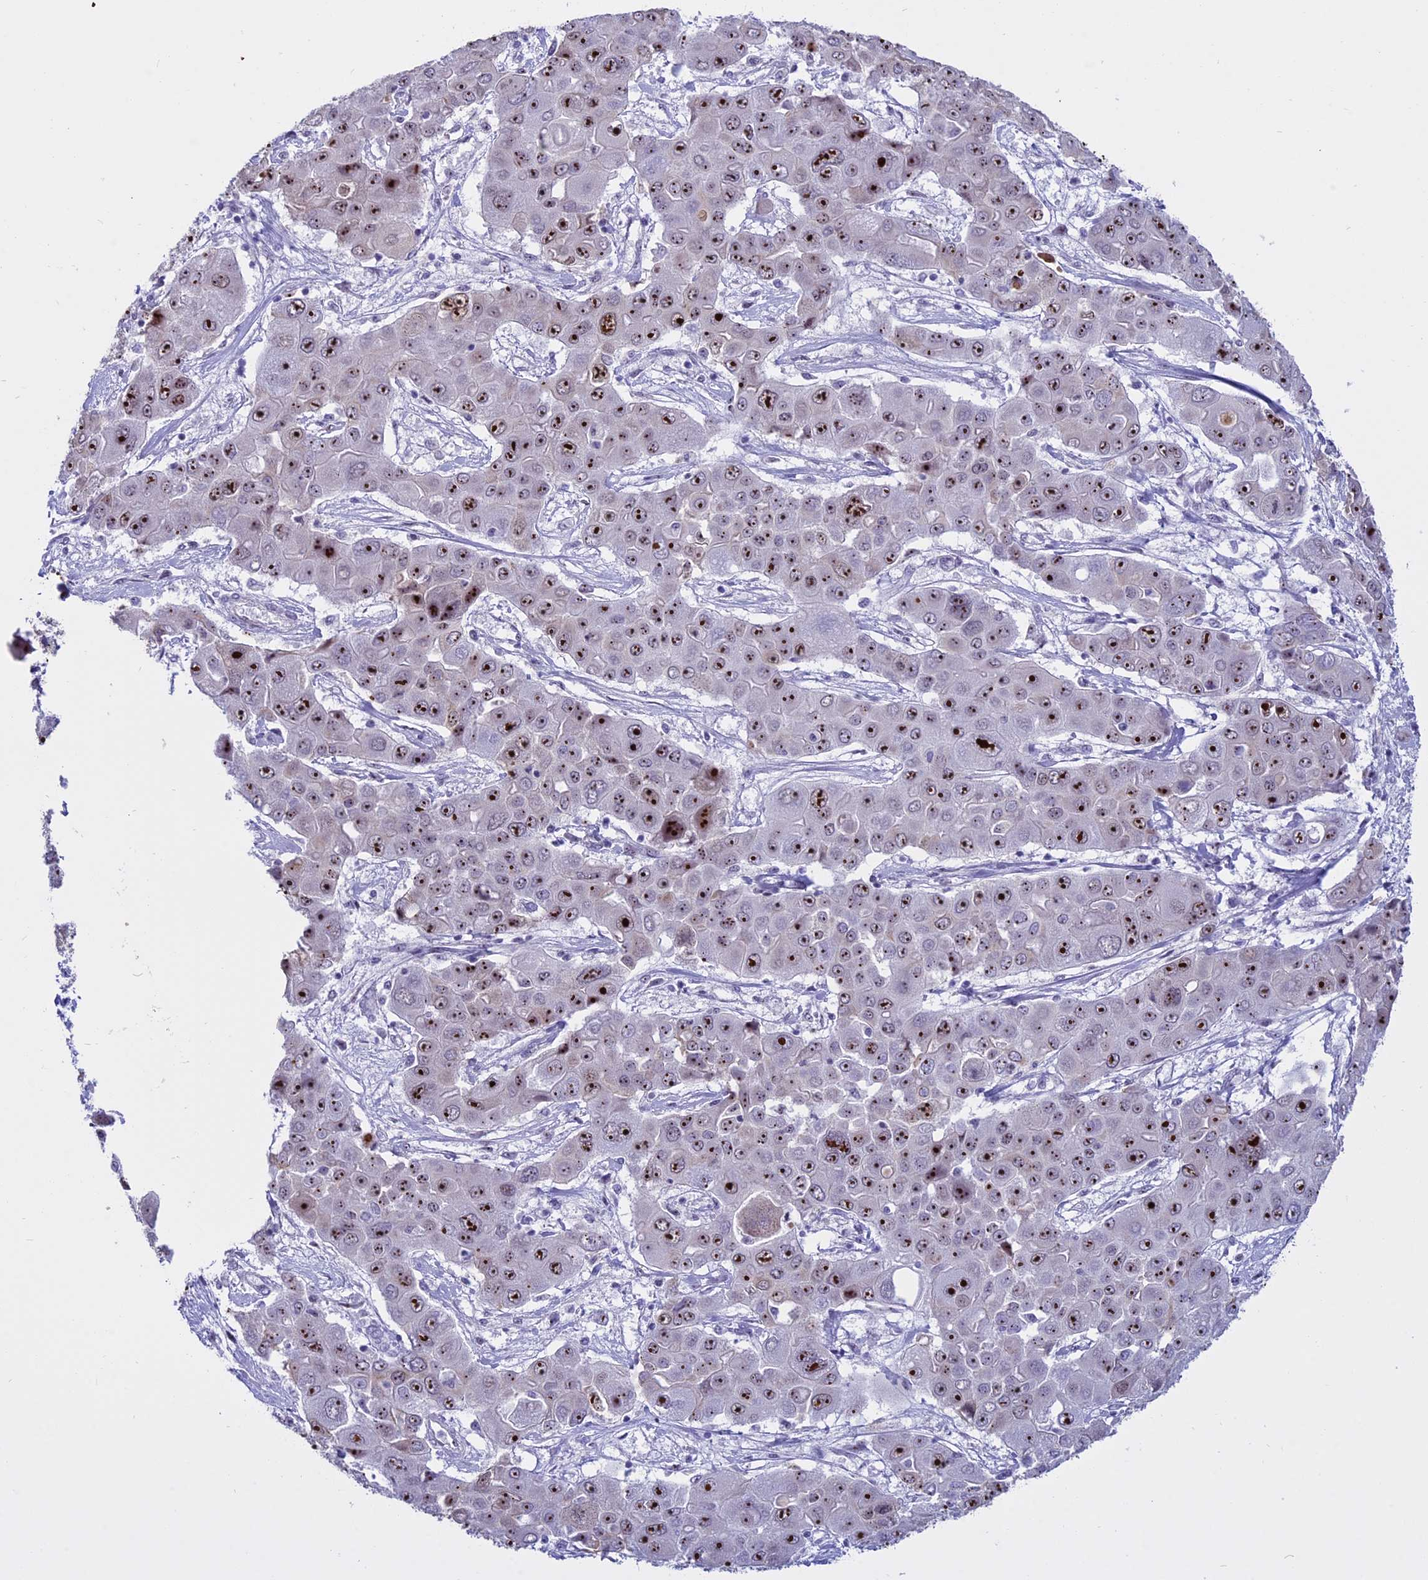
{"staining": {"intensity": "strong", "quantity": ">75%", "location": "nuclear"}, "tissue": "liver cancer", "cell_type": "Tumor cells", "image_type": "cancer", "snomed": [{"axis": "morphology", "description": "Cholangiocarcinoma"}, {"axis": "topography", "description": "Liver"}], "caption": "High-magnification brightfield microscopy of liver cancer stained with DAB (brown) and counterstained with hematoxylin (blue). tumor cells exhibit strong nuclear staining is identified in about>75% of cells.", "gene": "TBL3", "patient": {"sex": "male", "age": 67}}